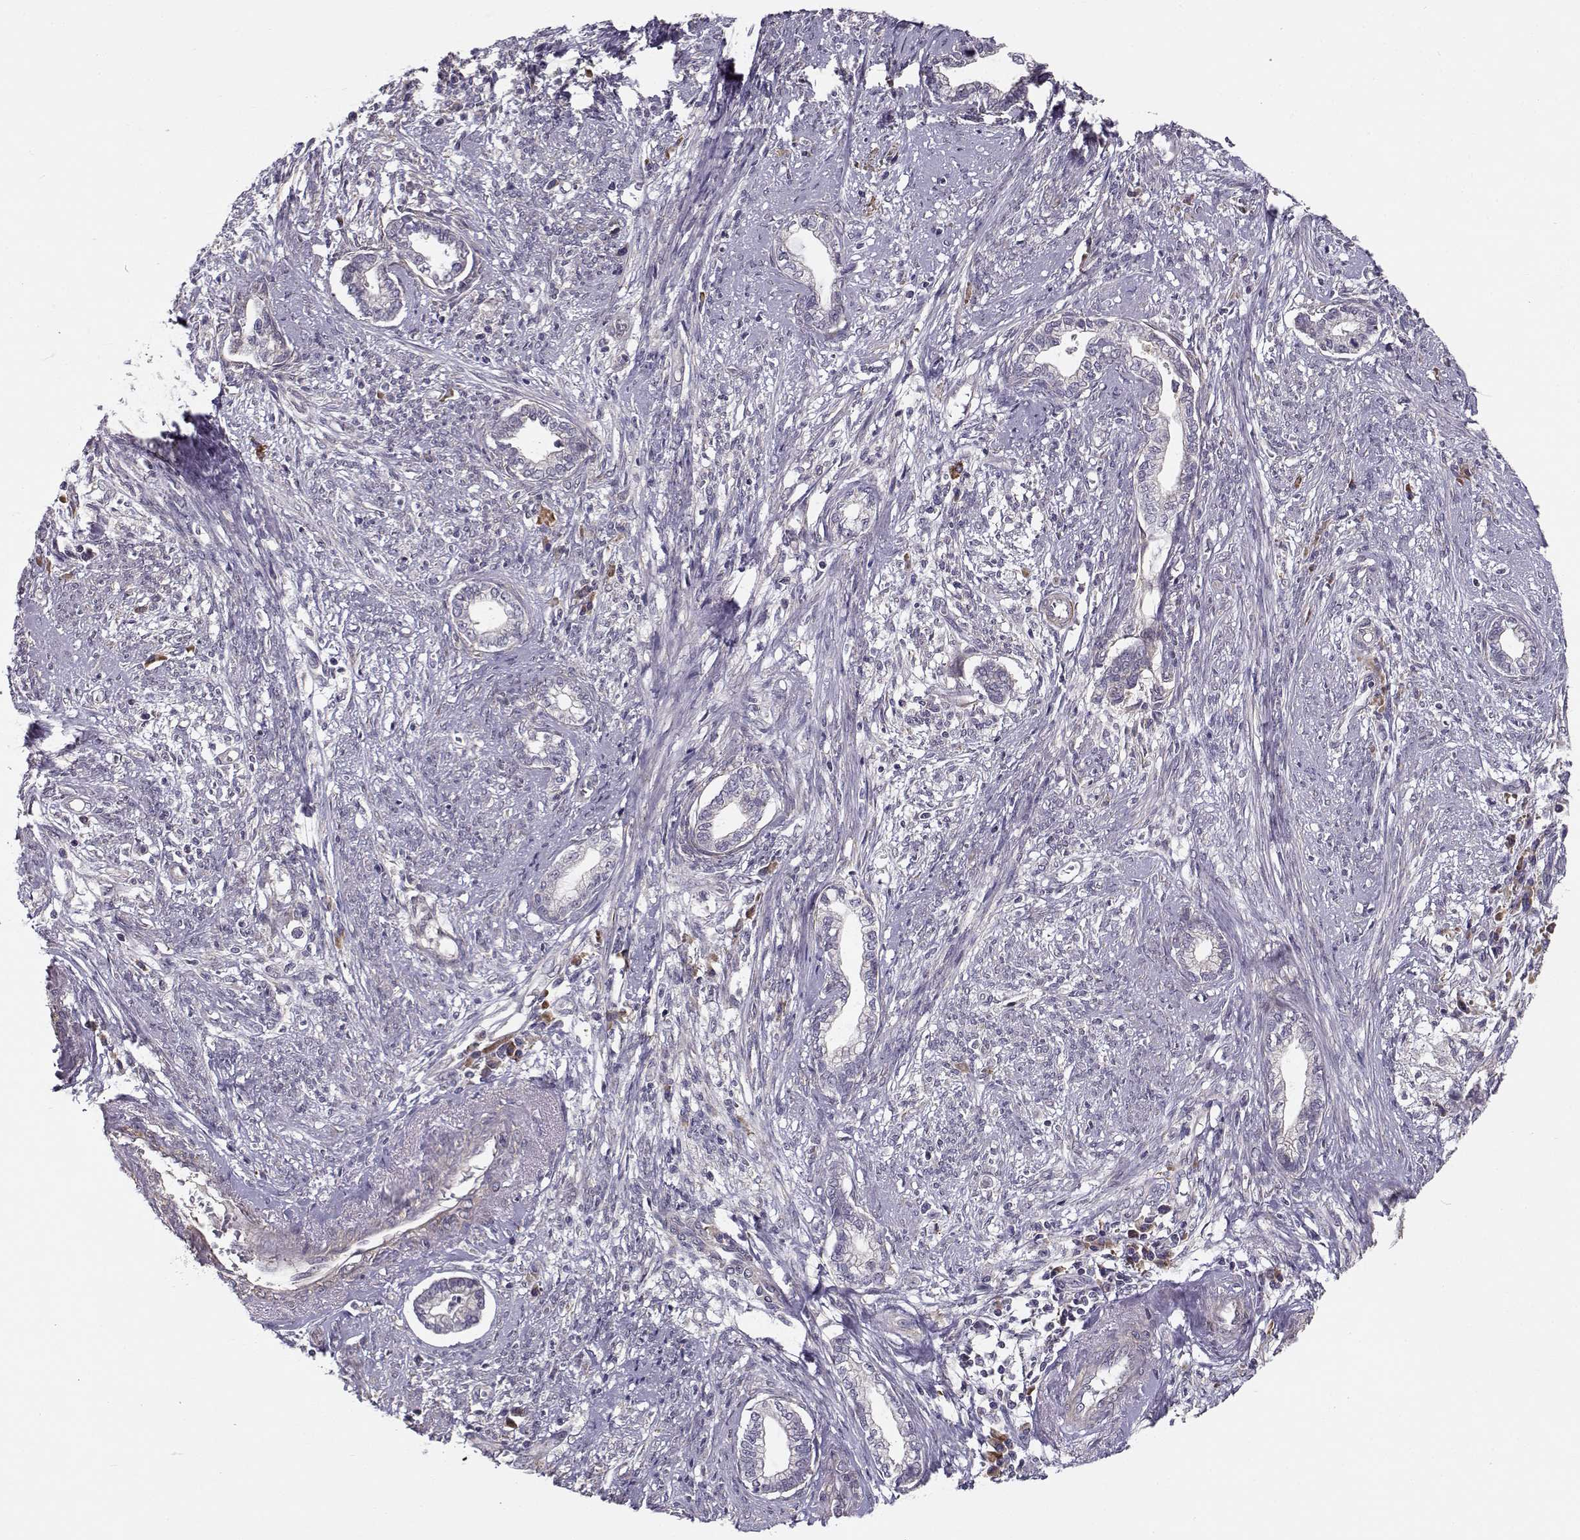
{"staining": {"intensity": "negative", "quantity": "none", "location": "none"}, "tissue": "cervical cancer", "cell_type": "Tumor cells", "image_type": "cancer", "snomed": [{"axis": "morphology", "description": "Adenocarcinoma, NOS"}, {"axis": "topography", "description": "Cervix"}], "caption": "Immunohistochemistry histopathology image of neoplastic tissue: cervical cancer (adenocarcinoma) stained with DAB demonstrates no significant protein positivity in tumor cells.", "gene": "ENTPD8", "patient": {"sex": "female", "age": 62}}